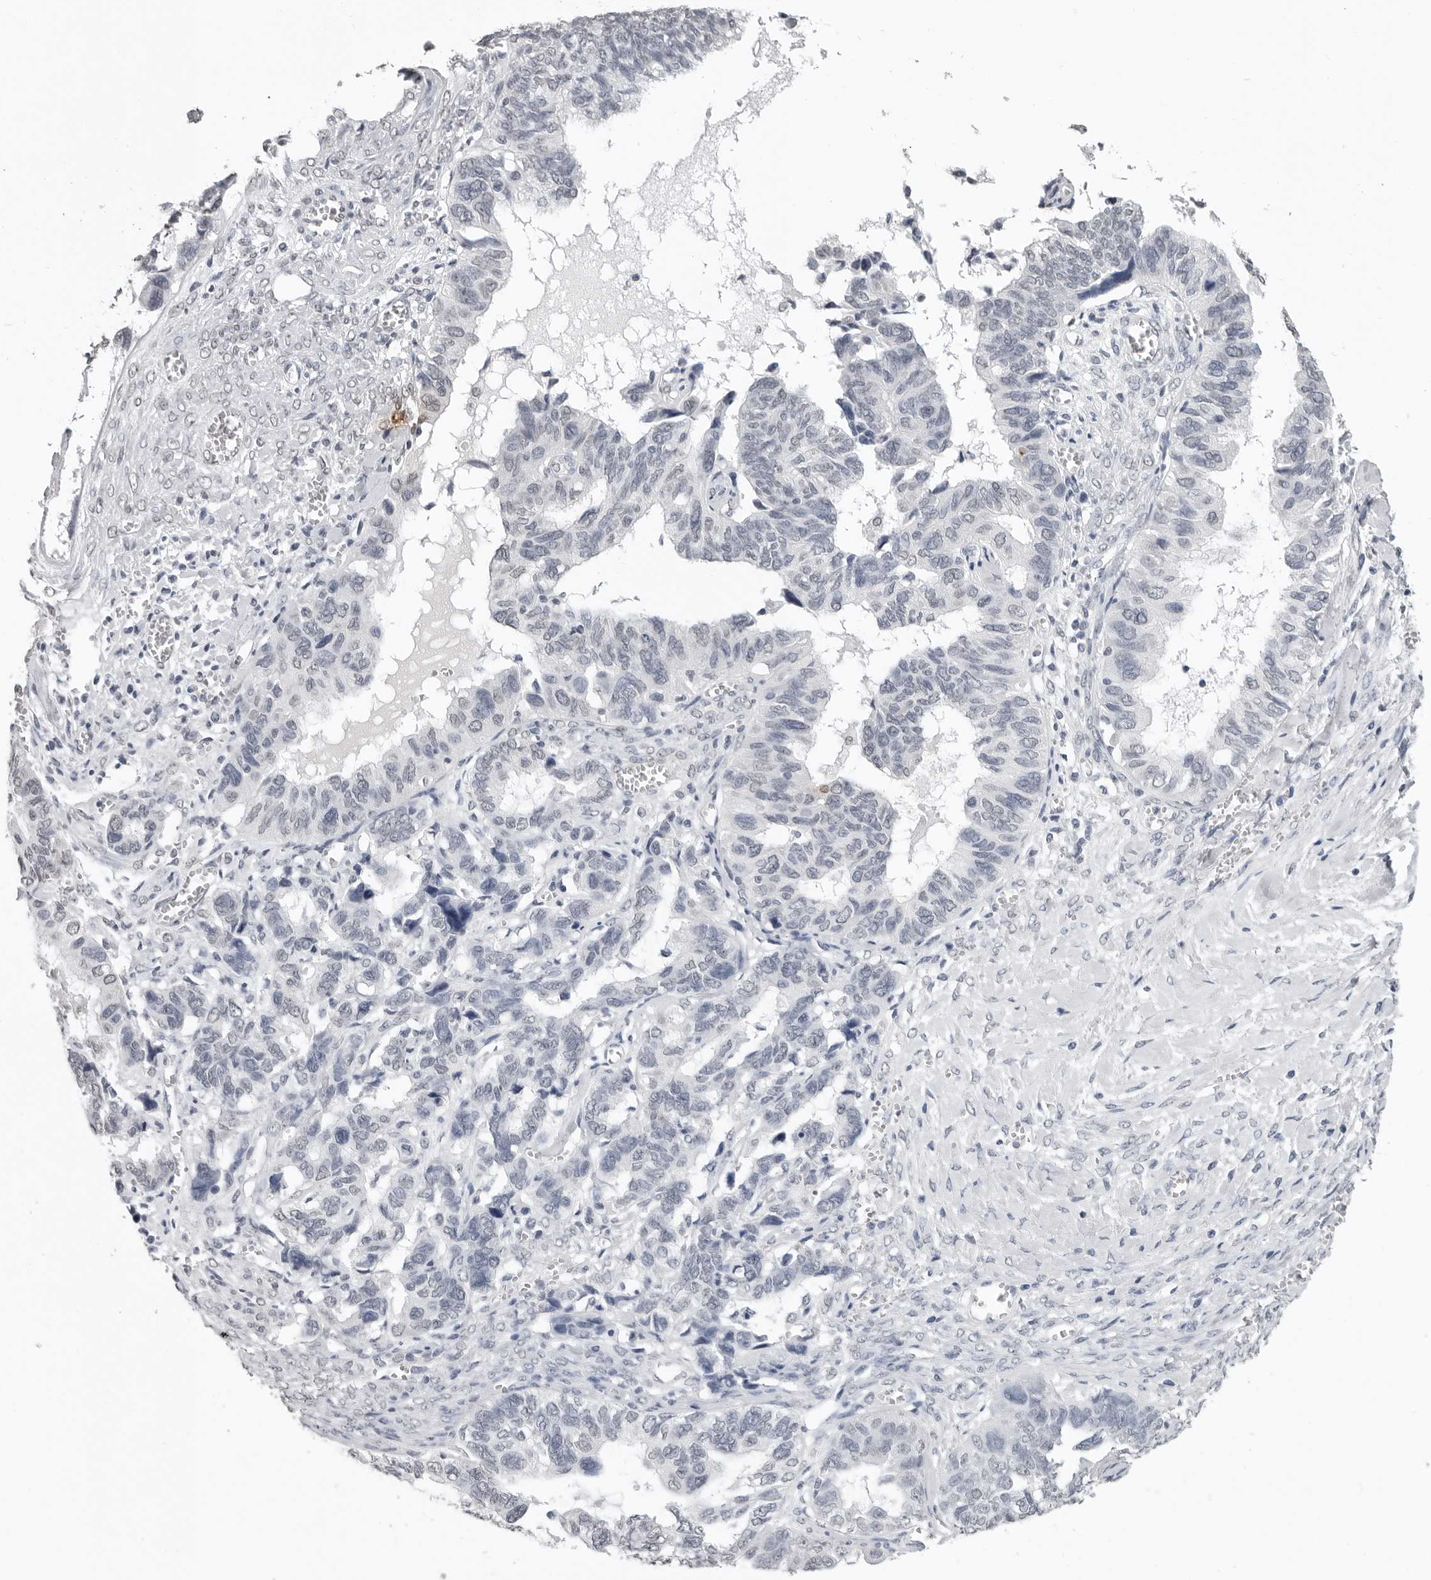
{"staining": {"intensity": "negative", "quantity": "none", "location": "none"}, "tissue": "ovarian cancer", "cell_type": "Tumor cells", "image_type": "cancer", "snomed": [{"axis": "morphology", "description": "Cystadenocarcinoma, serous, NOS"}, {"axis": "topography", "description": "Ovary"}], "caption": "The immunohistochemistry (IHC) image has no significant staining in tumor cells of serous cystadenocarcinoma (ovarian) tissue. (Immunohistochemistry, brightfield microscopy, high magnification).", "gene": "HEPACAM", "patient": {"sex": "female", "age": 79}}